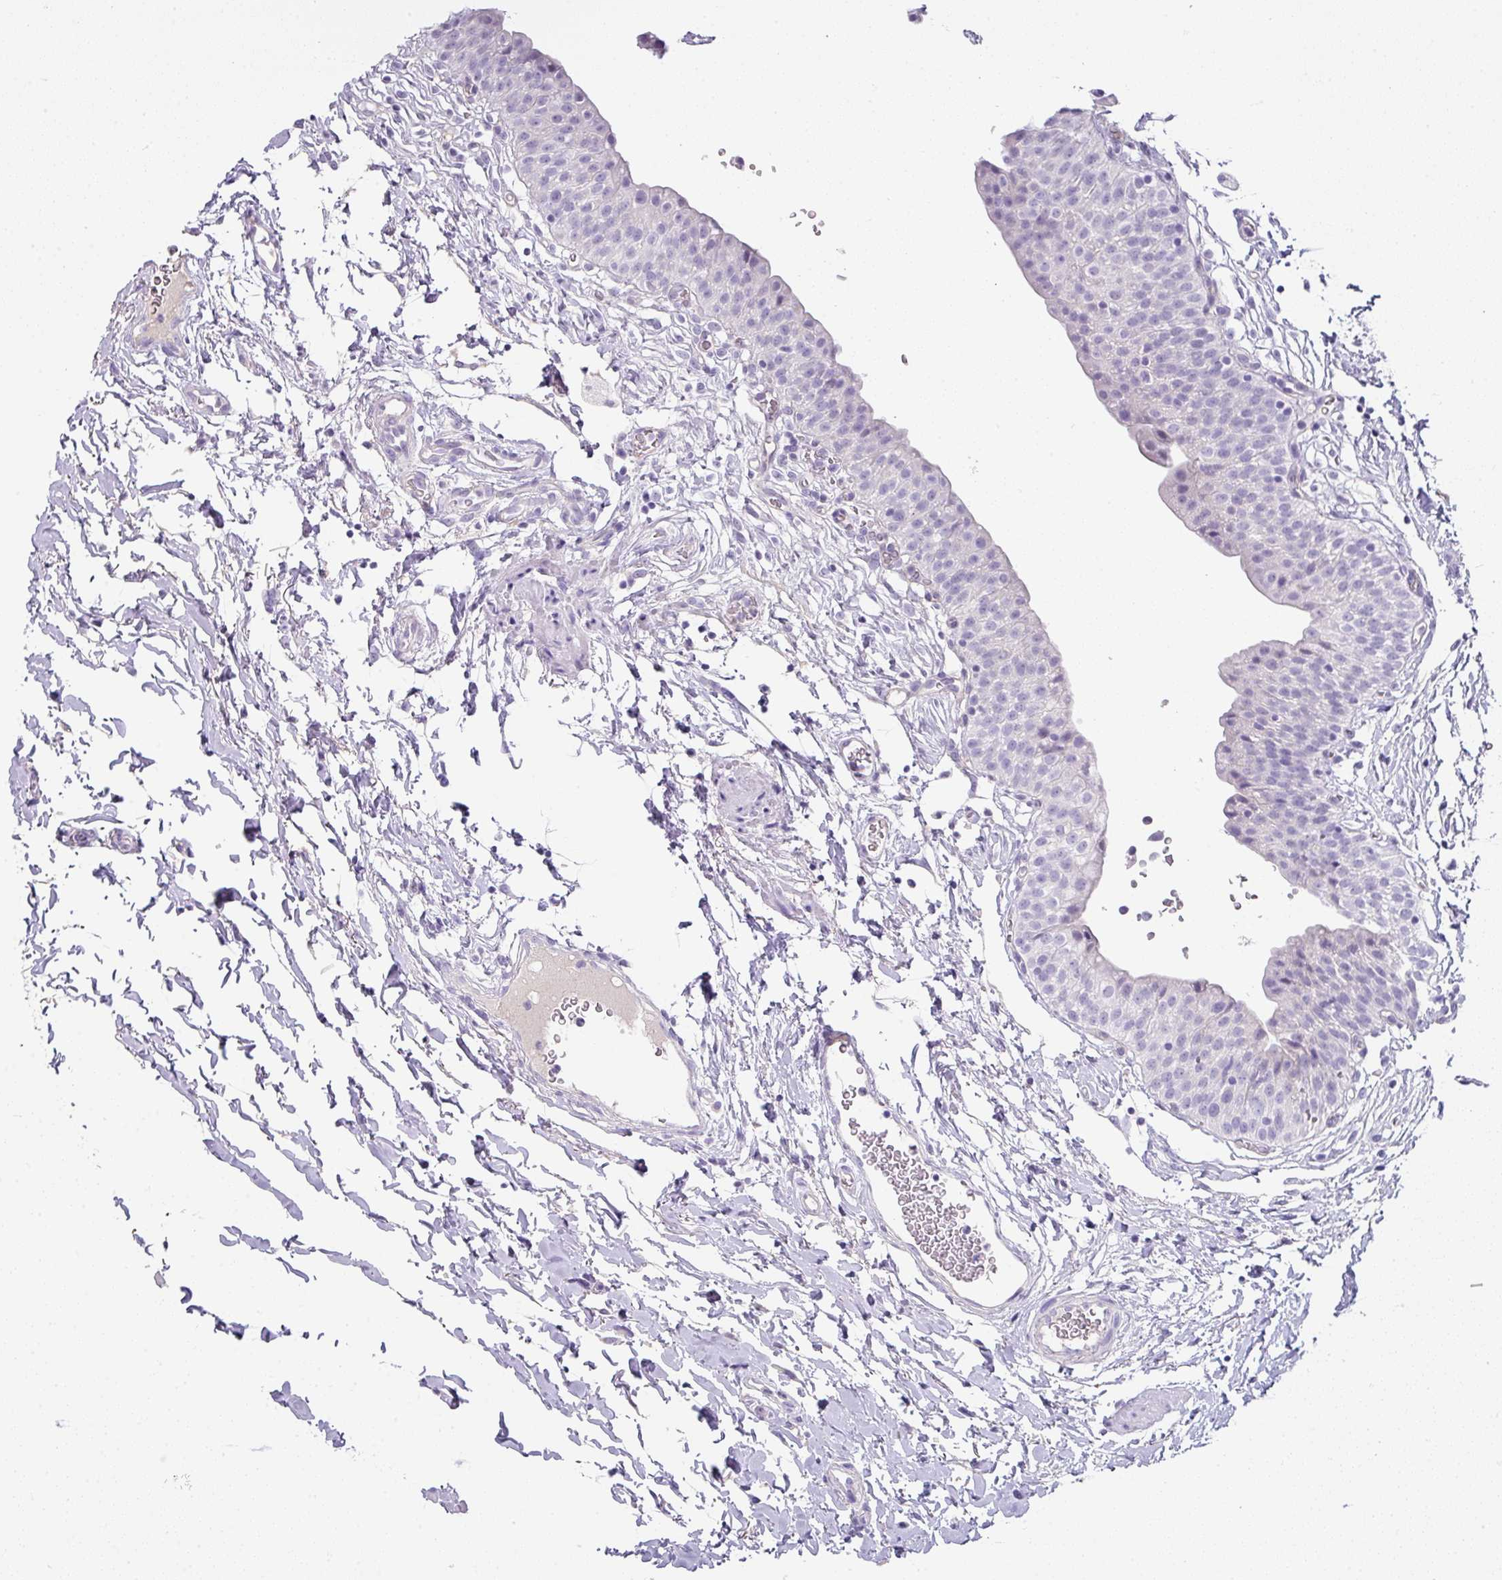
{"staining": {"intensity": "negative", "quantity": "none", "location": "none"}, "tissue": "urinary bladder", "cell_type": "Urothelial cells", "image_type": "normal", "snomed": [{"axis": "morphology", "description": "Normal tissue, NOS"}, {"axis": "topography", "description": "Urinary bladder"}, {"axis": "topography", "description": "Peripheral nerve tissue"}], "caption": "The histopathology image shows no staining of urothelial cells in normal urinary bladder.", "gene": "OR52N1", "patient": {"sex": "male", "age": 55}}